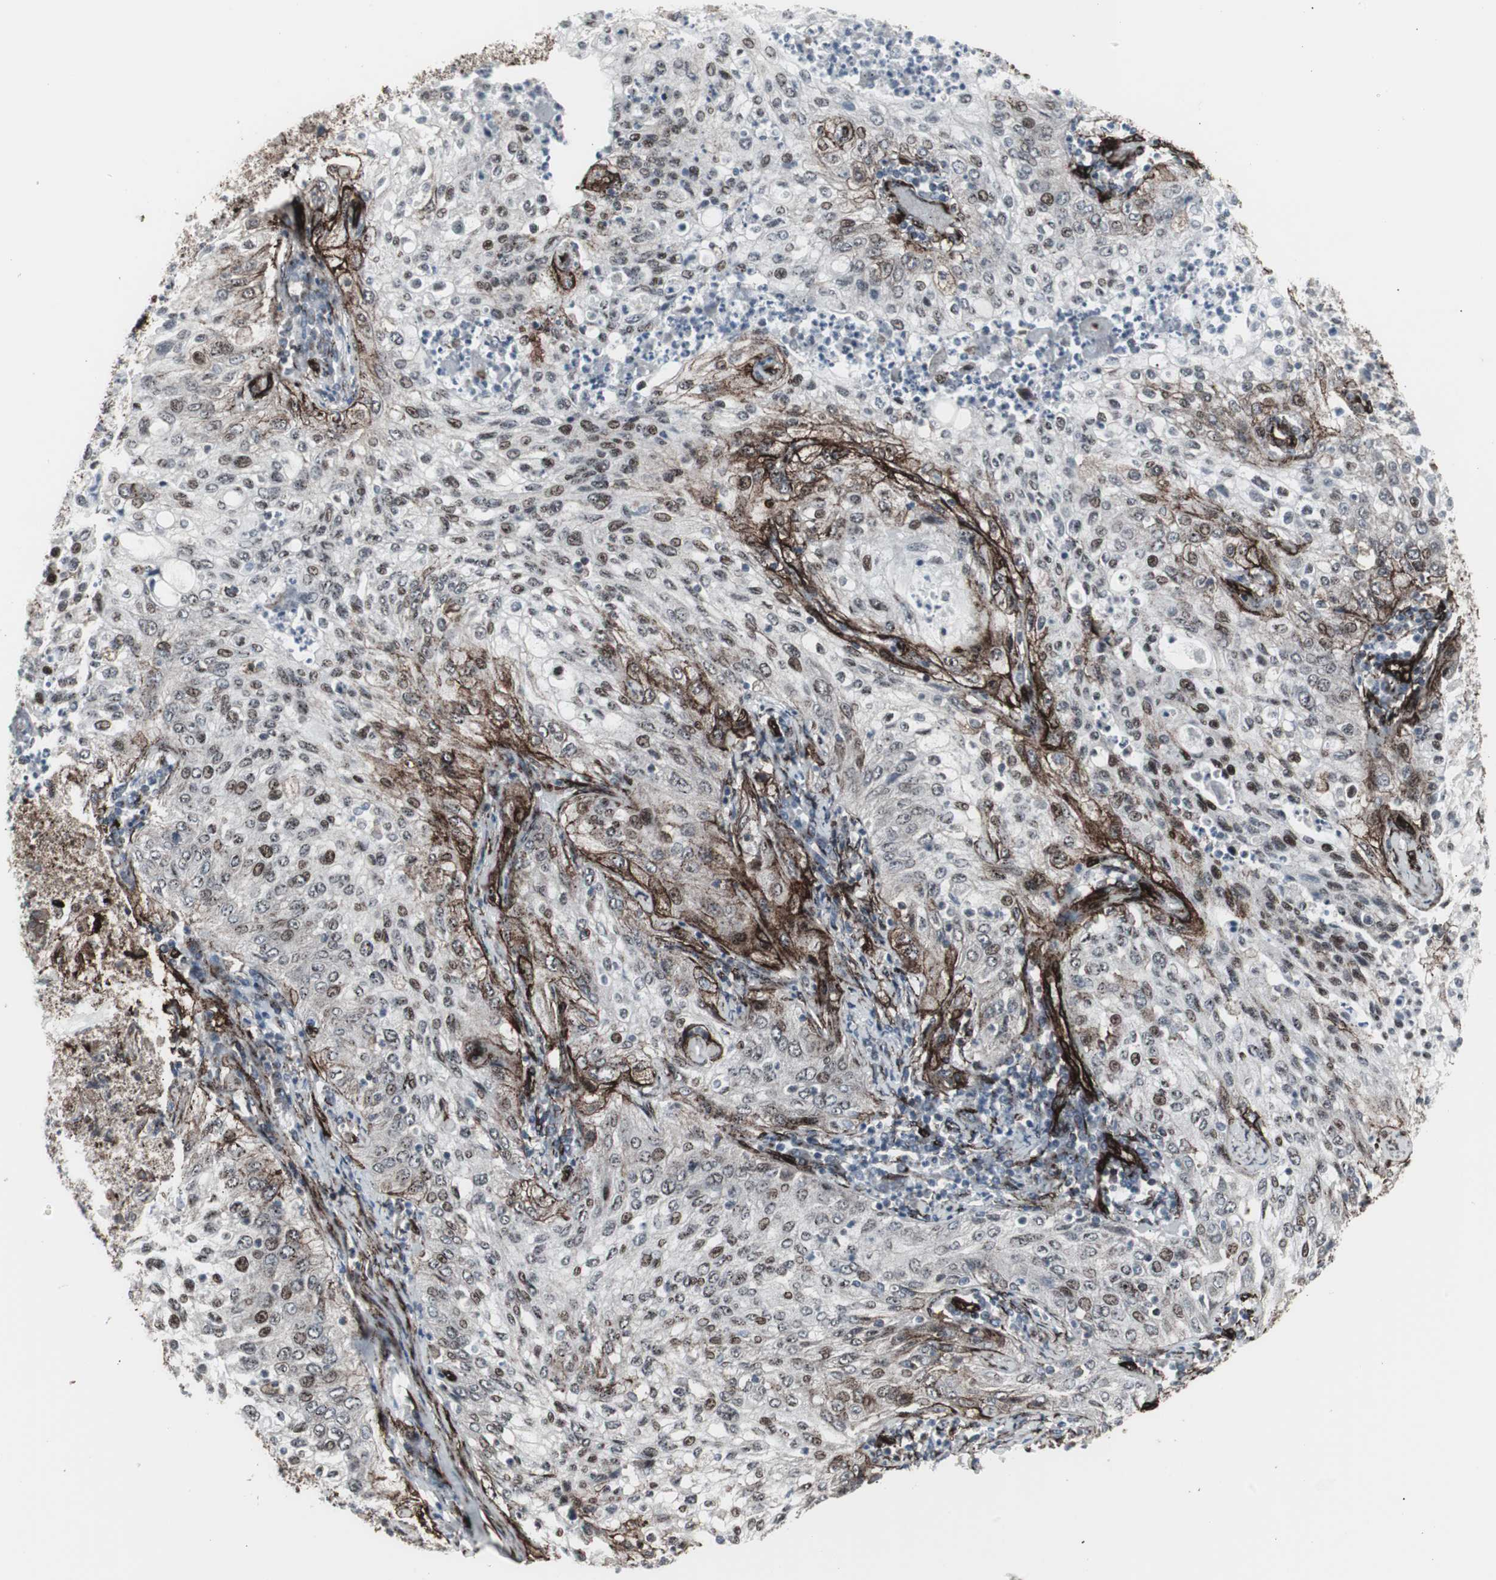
{"staining": {"intensity": "moderate", "quantity": "25%-75%", "location": "nuclear"}, "tissue": "lung cancer", "cell_type": "Tumor cells", "image_type": "cancer", "snomed": [{"axis": "morphology", "description": "Inflammation, NOS"}, {"axis": "morphology", "description": "Squamous cell carcinoma, NOS"}, {"axis": "topography", "description": "Lymph node"}, {"axis": "topography", "description": "Soft tissue"}, {"axis": "topography", "description": "Lung"}], "caption": "Lung squamous cell carcinoma tissue displays moderate nuclear staining in approximately 25%-75% of tumor cells, visualized by immunohistochemistry.", "gene": "PDGFA", "patient": {"sex": "male", "age": 66}}